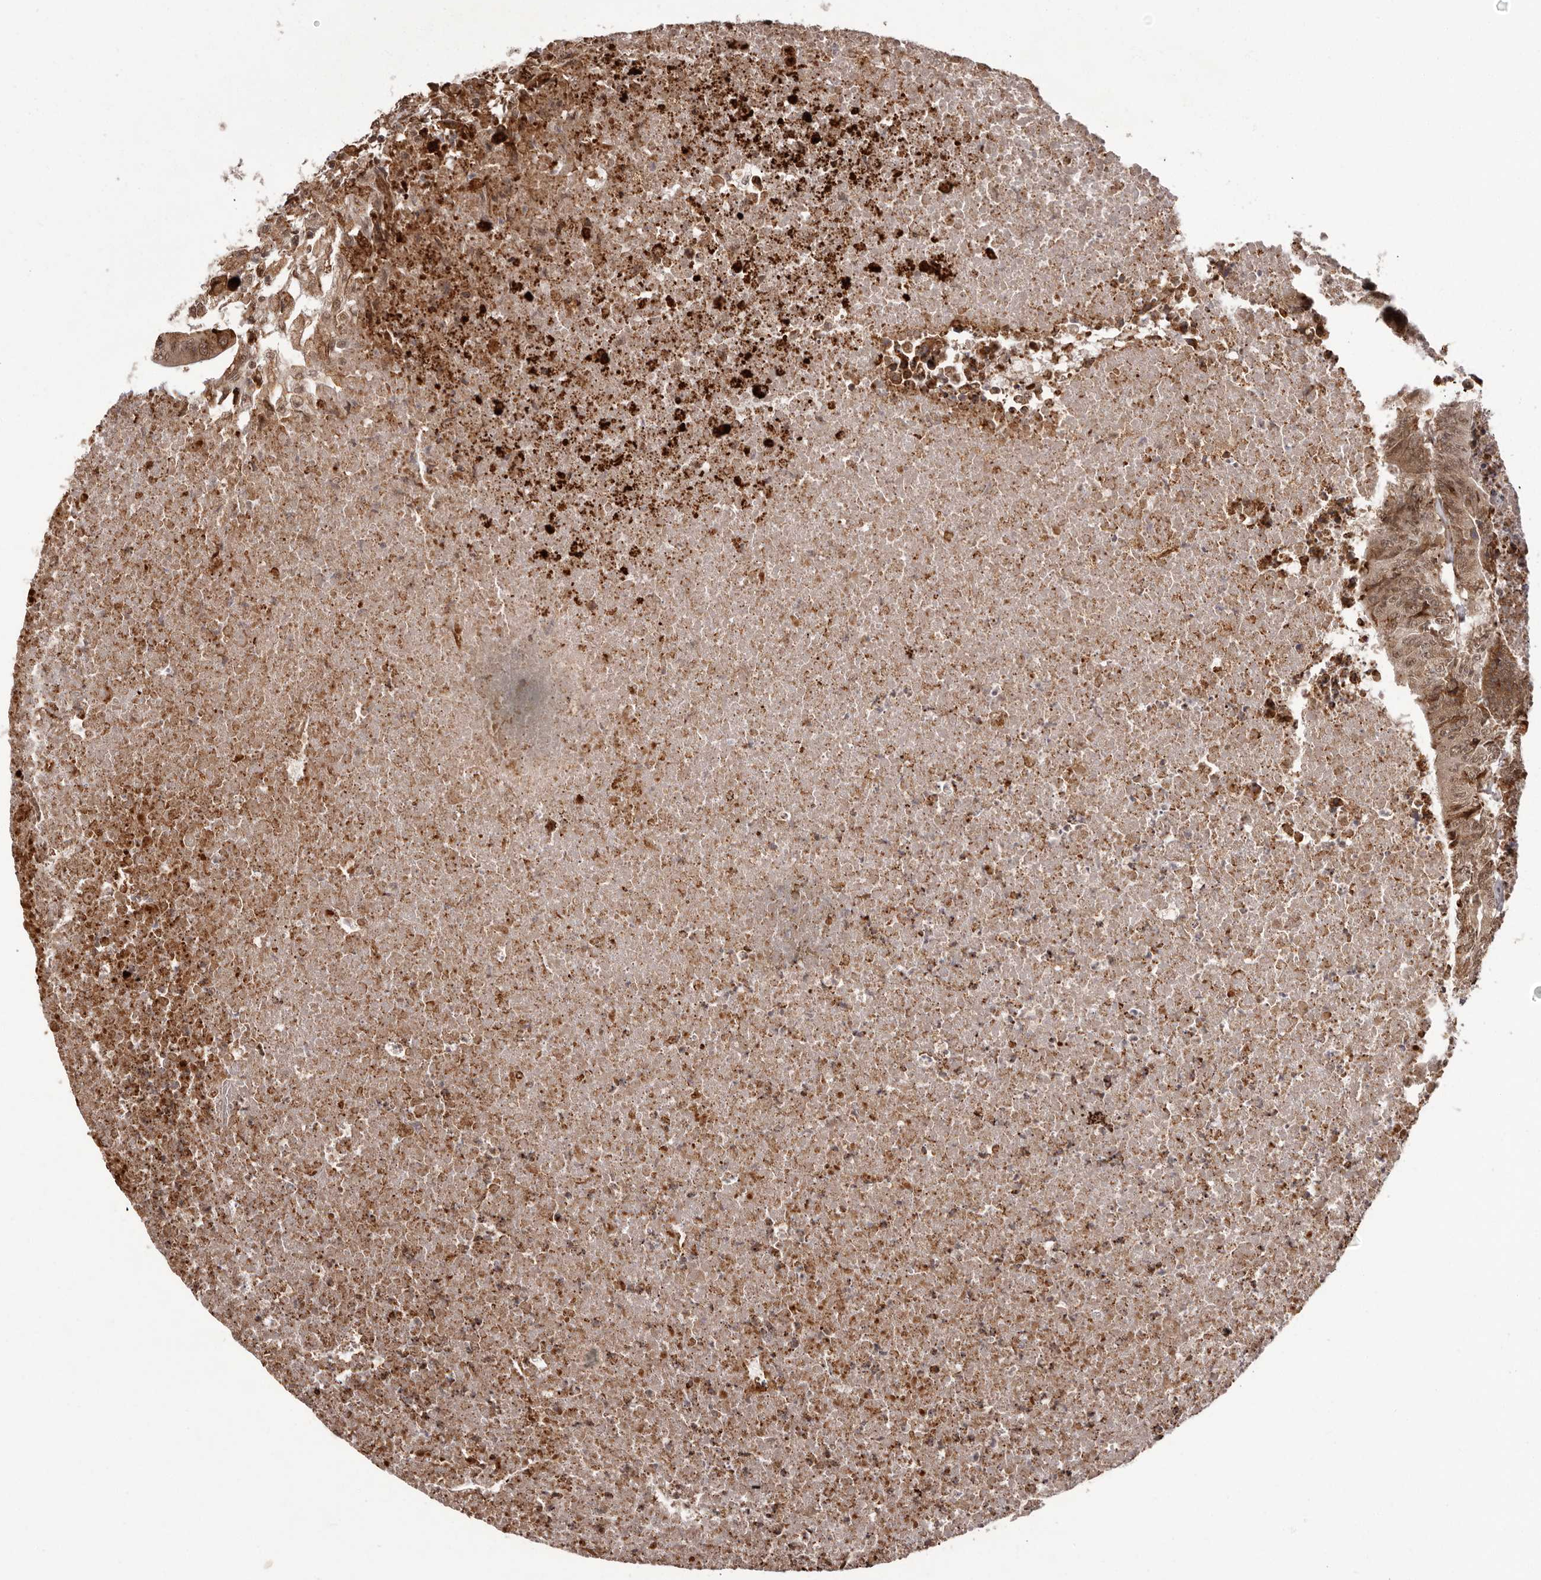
{"staining": {"intensity": "moderate", "quantity": ">75%", "location": "cytoplasmic/membranous,nuclear"}, "tissue": "colorectal cancer", "cell_type": "Tumor cells", "image_type": "cancer", "snomed": [{"axis": "morphology", "description": "Adenocarcinoma, NOS"}, {"axis": "topography", "description": "Colon"}], "caption": "Colorectal adenocarcinoma stained with a protein marker shows moderate staining in tumor cells.", "gene": "IL32", "patient": {"sex": "male", "age": 87}}